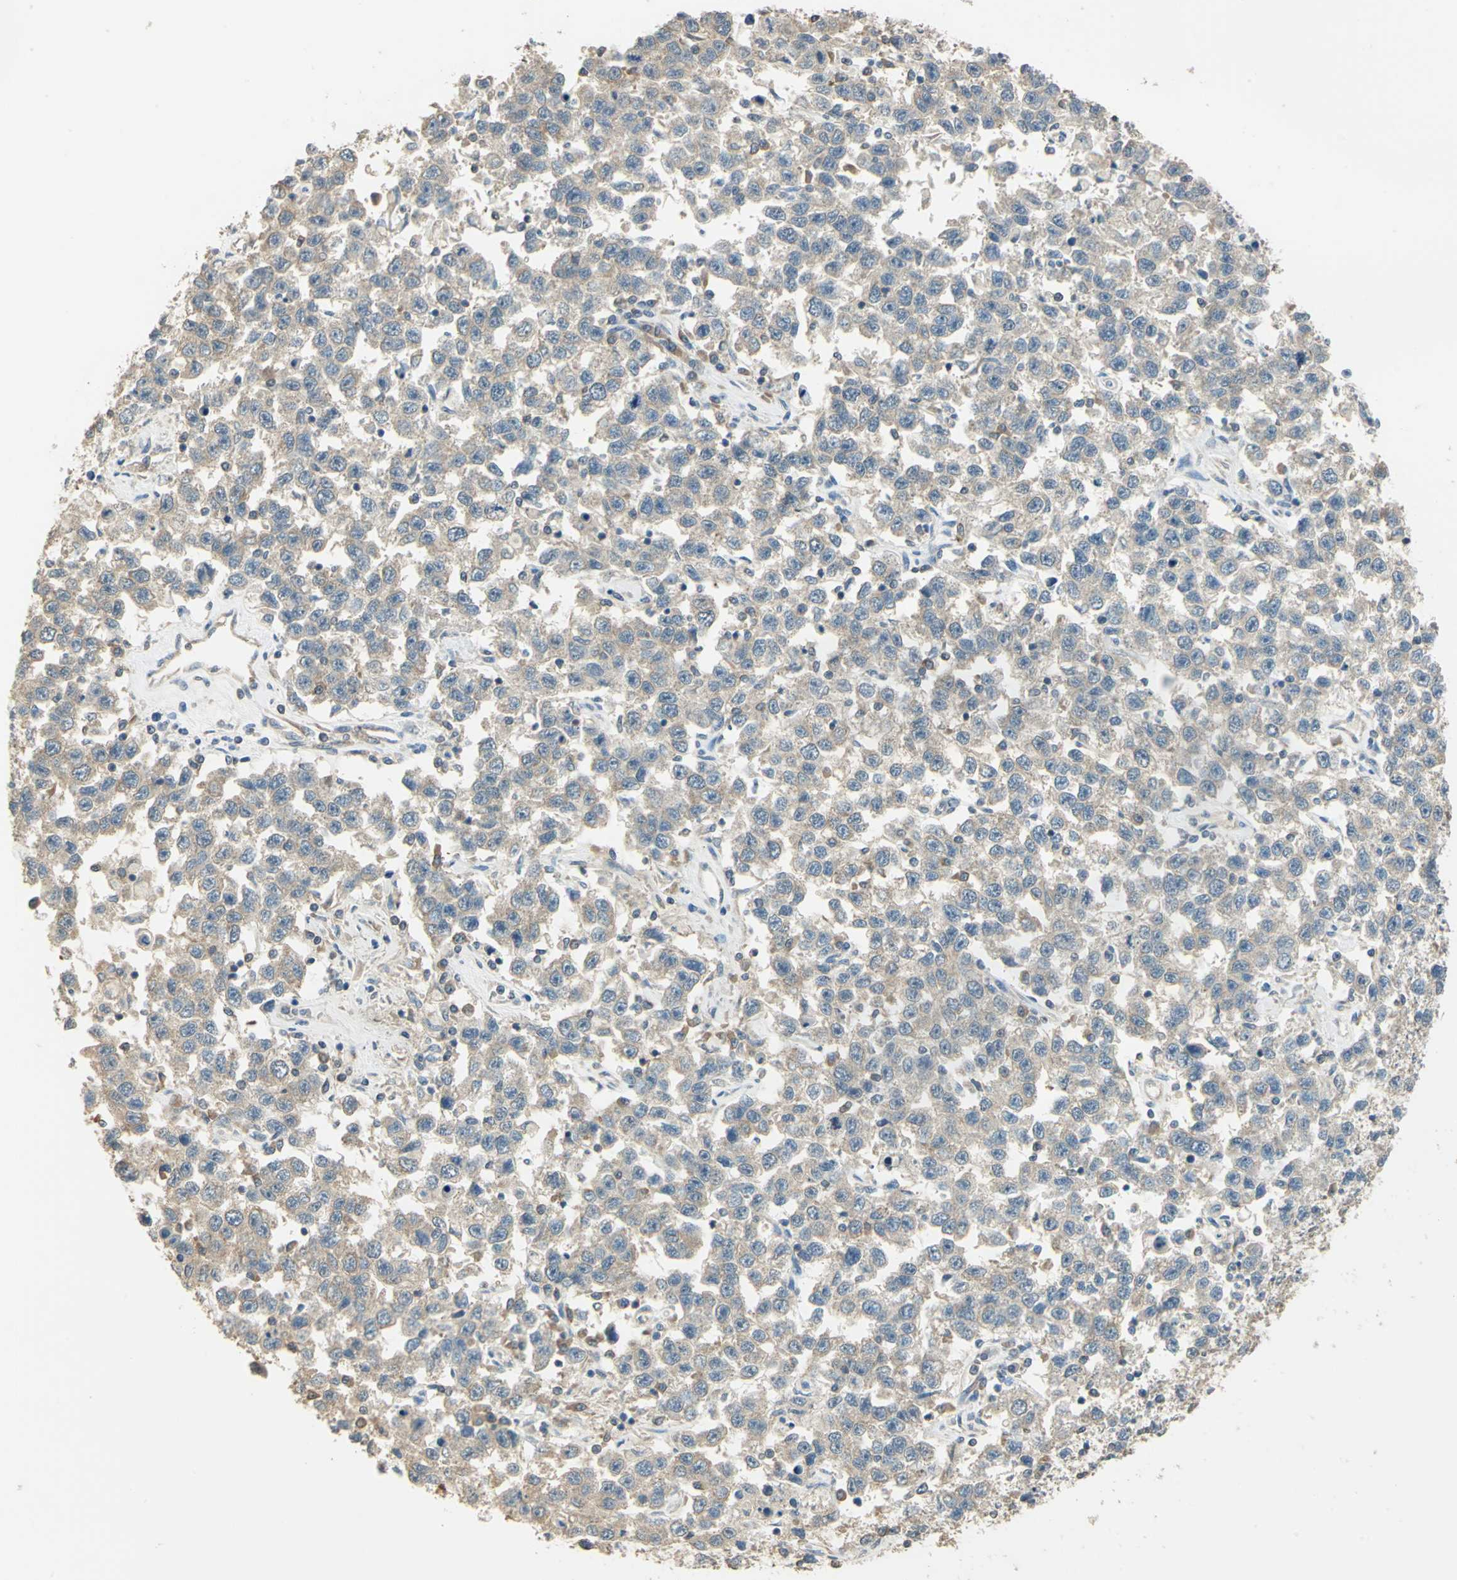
{"staining": {"intensity": "weak", "quantity": ">75%", "location": "cytoplasmic/membranous"}, "tissue": "testis cancer", "cell_type": "Tumor cells", "image_type": "cancer", "snomed": [{"axis": "morphology", "description": "Seminoma, NOS"}, {"axis": "topography", "description": "Testis"}], "caption": "IHC micrograph of testis cancer (seminoma) stained for a protein (brown), which shows low levels of weak cytoplasmic/membranous positivity in approximately >75% of tumor cells.", "gene": "SHC2", "patient": {"sex": "male", "age": 41}}